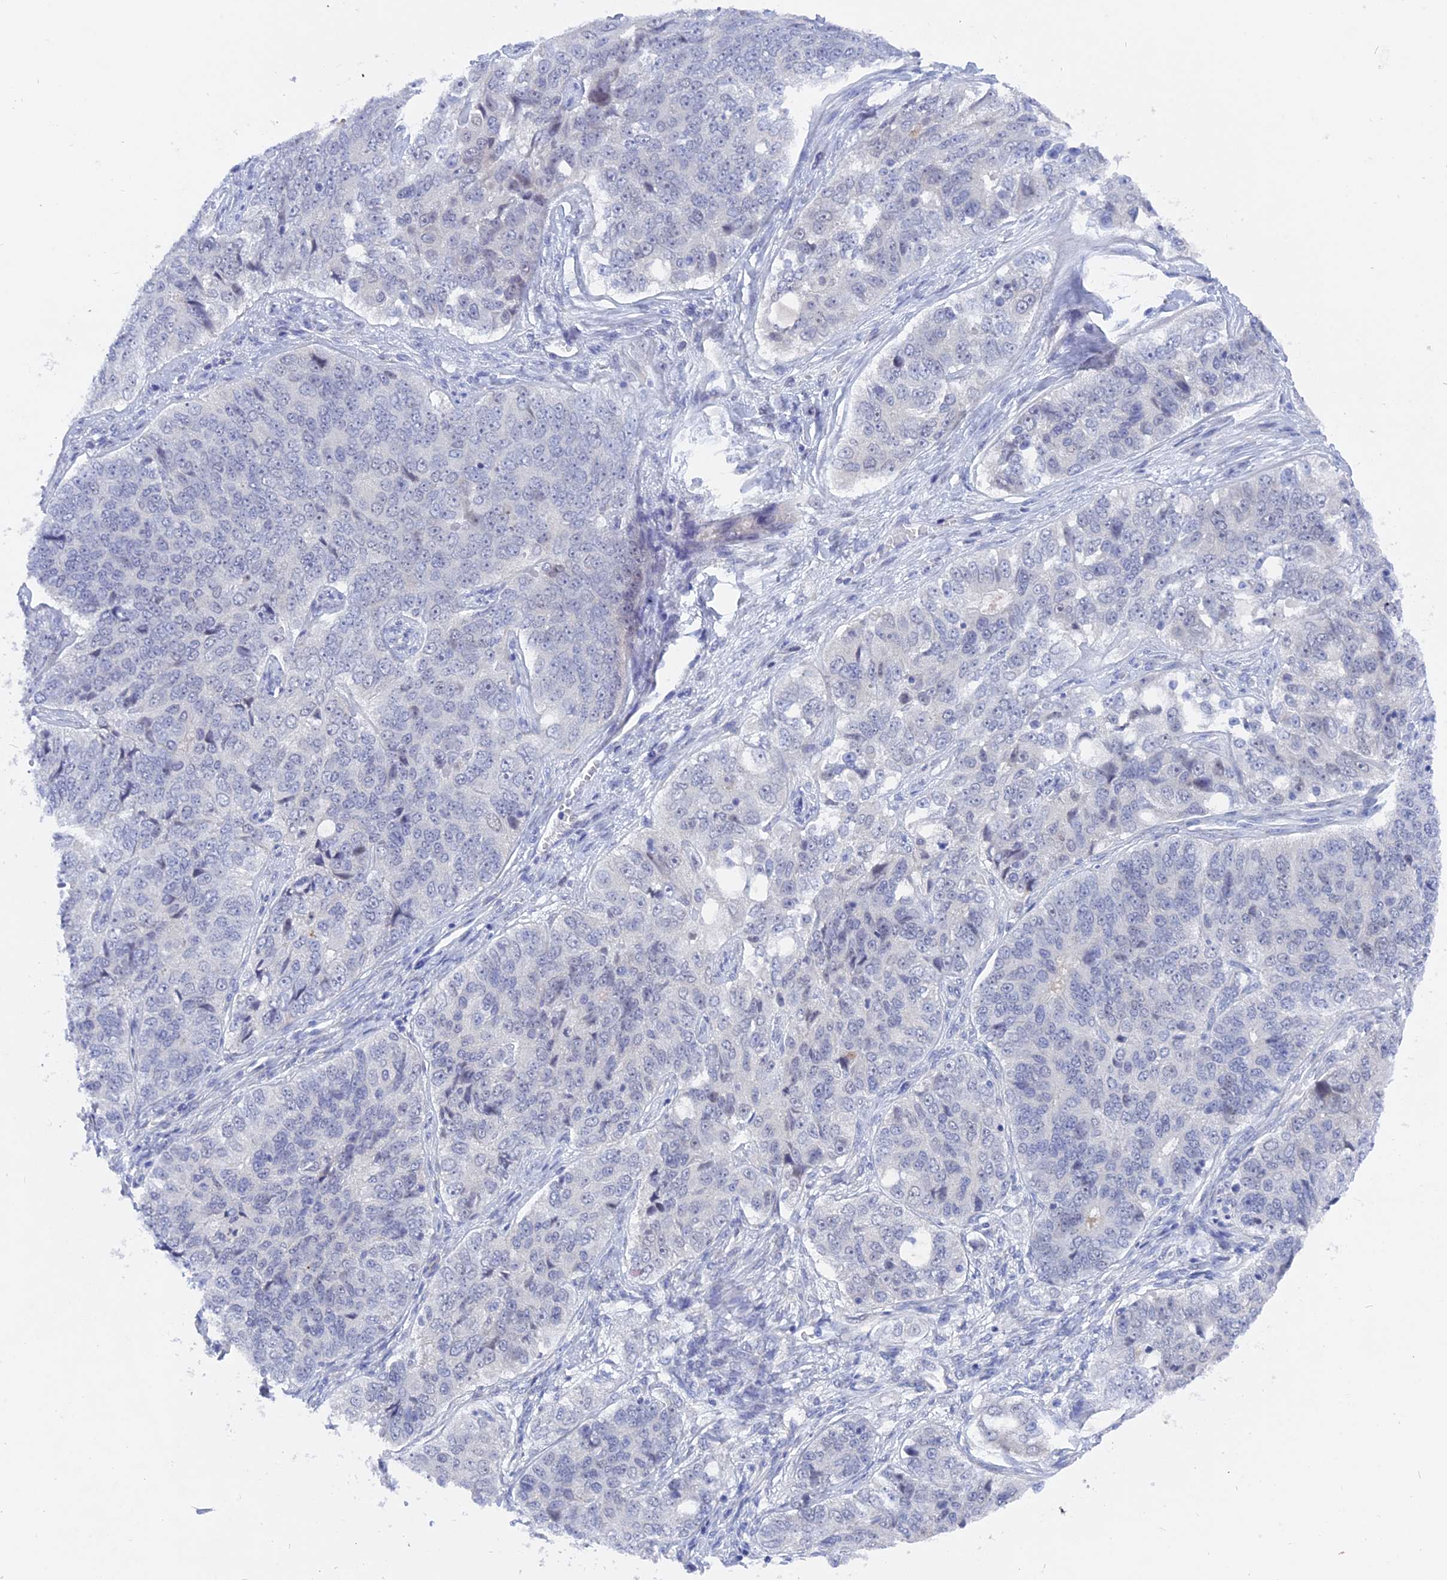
{"staining": {"intensity": "negative", "quantity": "none", "location": "none"}, "tissue": "ovarian cancer", "cell_type": "Tumor cells", "image_type": "cancer", "snomed": [{"axis": "morphology", "description": "Carcinoma, endometroid"}, {"axis": "topography", "description": "Ovary"}], "caption": "A photomicrograph of human ovarian cancer is negative for staining in tumor cells.", "gene": "DACT3", "patient": {"sex": "female", "age": 51}}